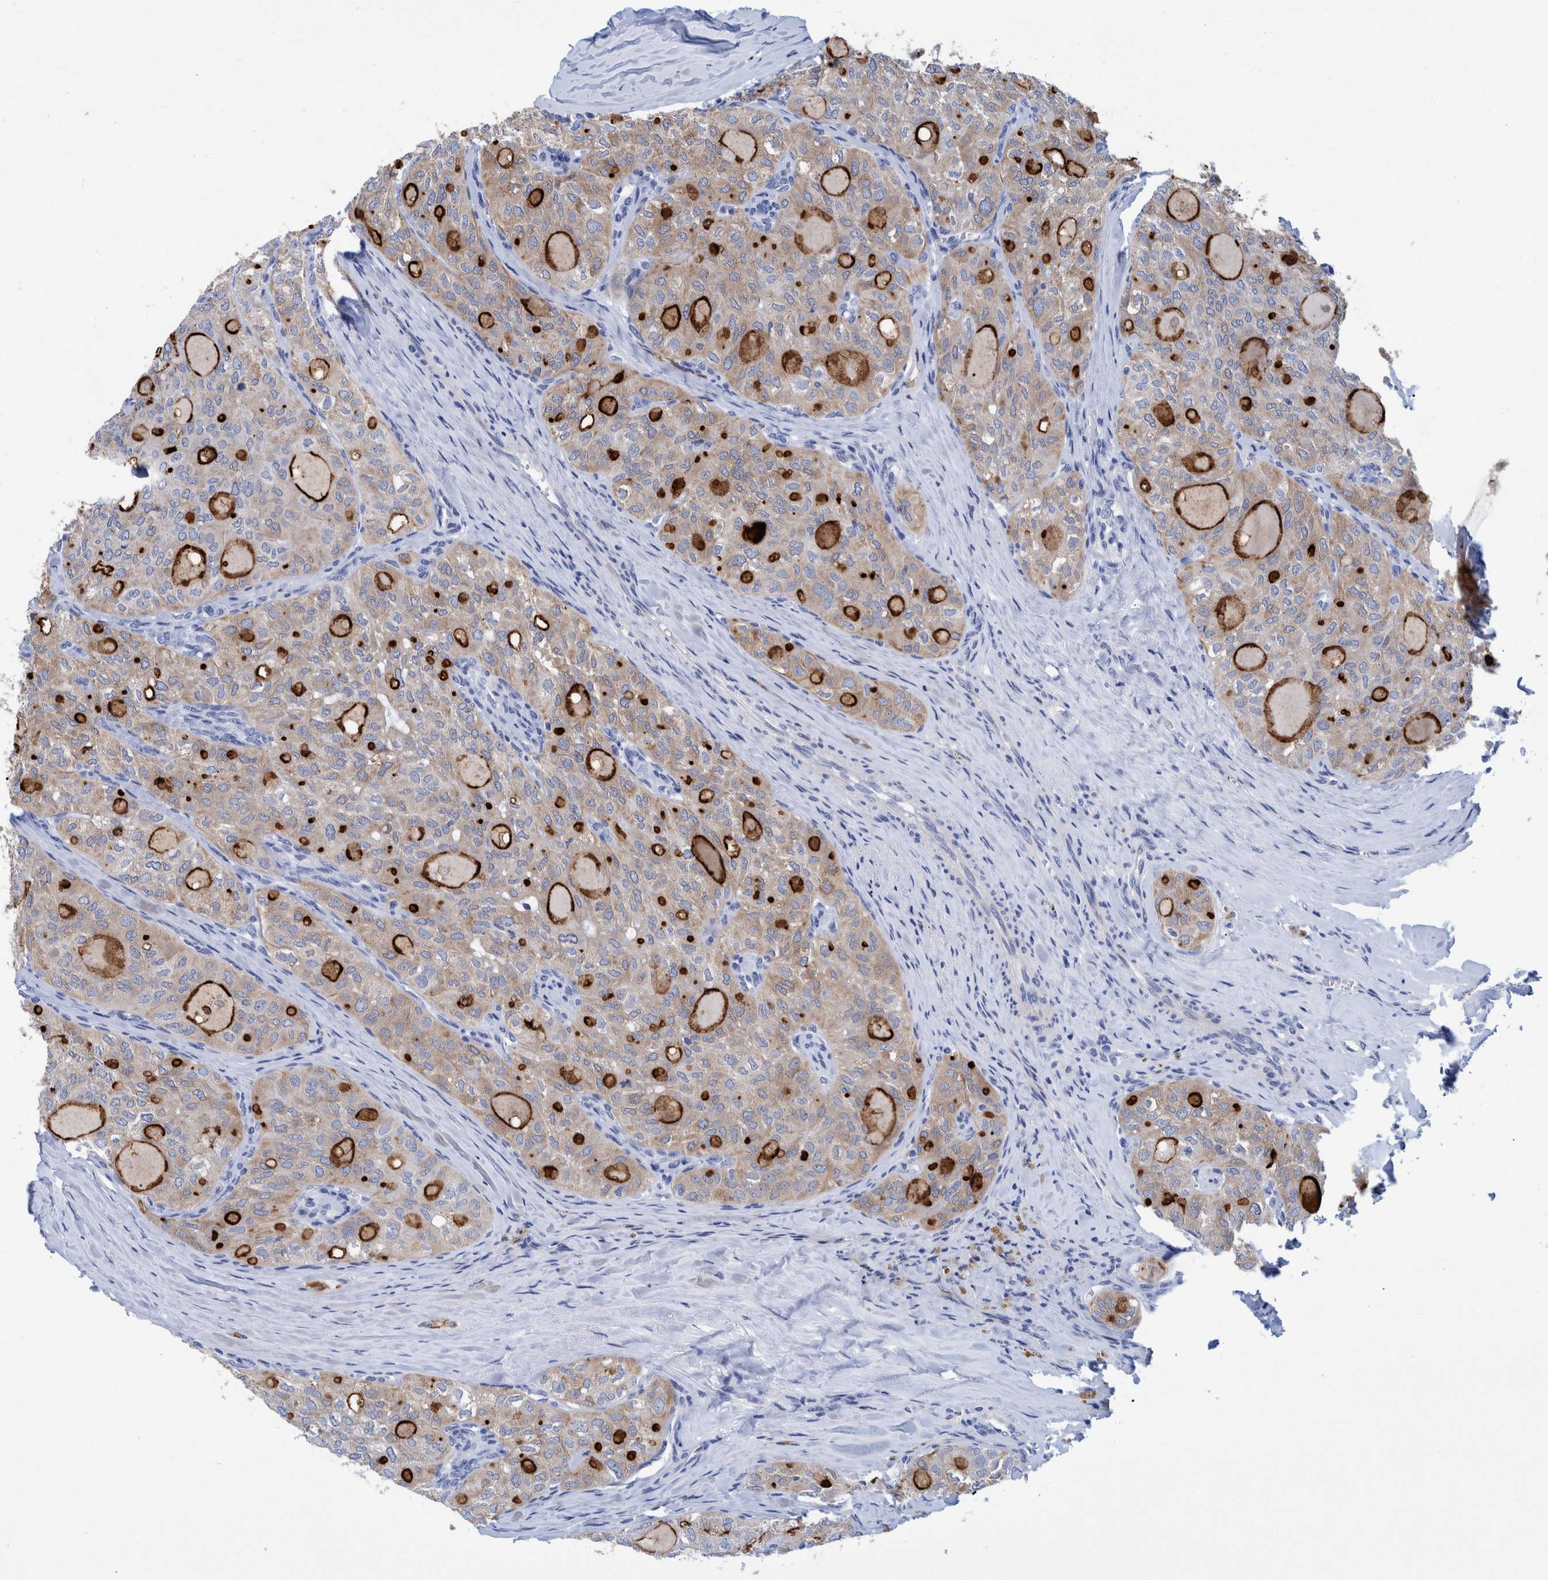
{"staining": {"intensity": "strong", "quantity": "25%-75%", "location": "cytoplasmic/membranous"}, "tissue": "thyroid cancer", "cell_type": "Tumor cells", "image_type": "cancer", "snomed": [{"axis": "morphology", "description": "Follicular adenoma carcinoma, NOS"}, {"axis": "topography", "description": "Thyroid gland"}], "caption": "A brown stain labels strong cytoplasmic/membranous expression of a protein in human thyroid follicular adenoma carcinoma tumor cells. The staining was performed using DAB to visualize the protein expression in brown, while the nuclei were stained in blue with hematoxylin (Magnification: 20x).", "gene": "MKS1", "patient": {"sex": "male", "age": 75}}